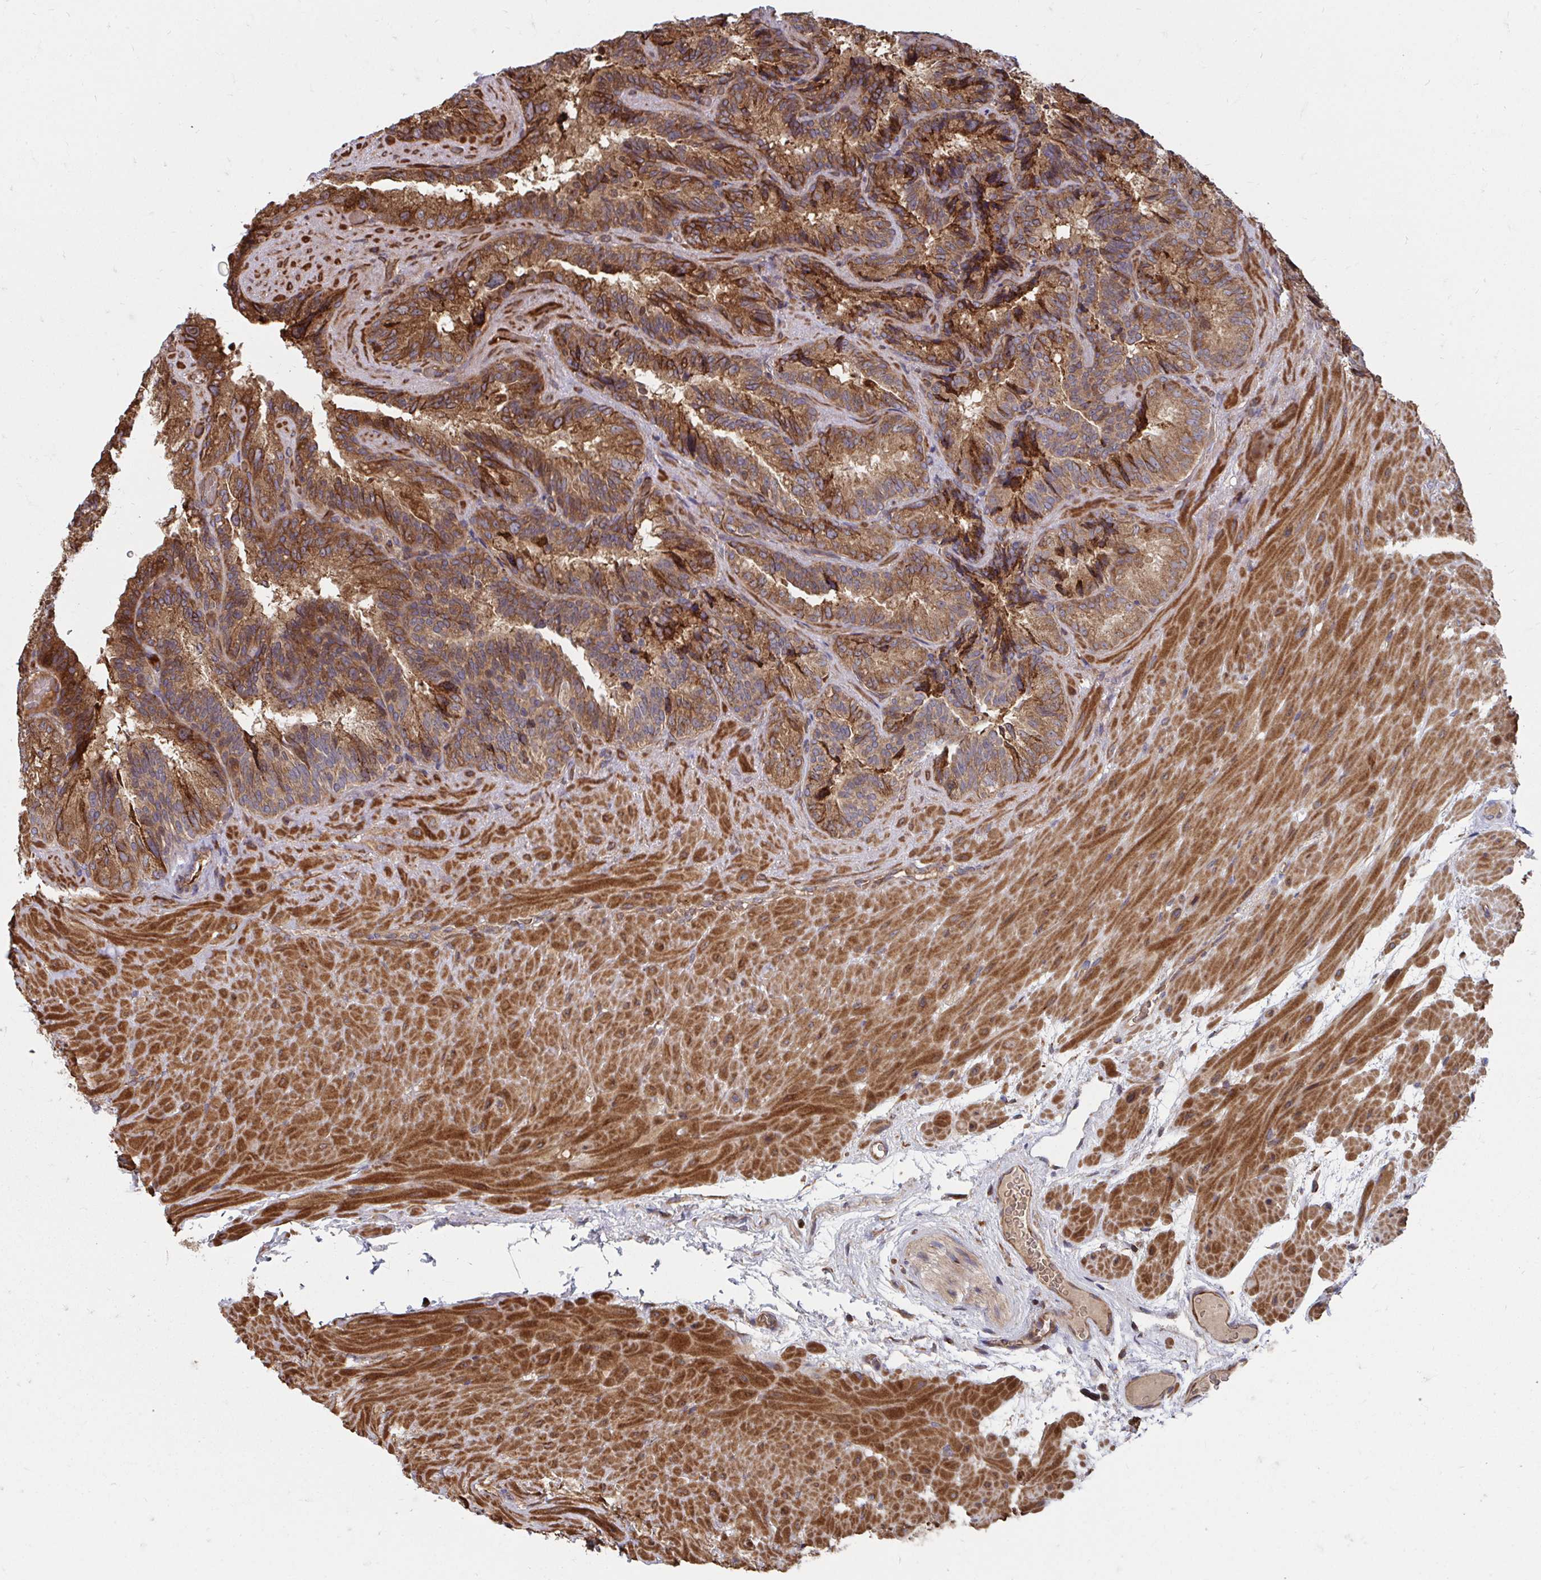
{"staining": {"intensity": "moderate", "quantity": ">75%", "location": "cytoplasmic/membranous"}, "tissue": "seminal vesicle", "cell_type": "Glandular cells", "image_type": "normal", "snomed": [{"axis": "morphology", "description": "Normal tissue, NOS"}, {"axis": "topography", "description": "Seminal veicle"}], "caption": "High-power microscopy captured an IHC photomicrograph of unremarkable seminal vesicle, revealing moderate cytoplasmic/membranous positivity in approximately >75% of glandular cells. (Brightfield microscopy of DAB IHC at high magnification).", "gene": "FAM89A", "patient": {"sex": "male", "age": 60}}